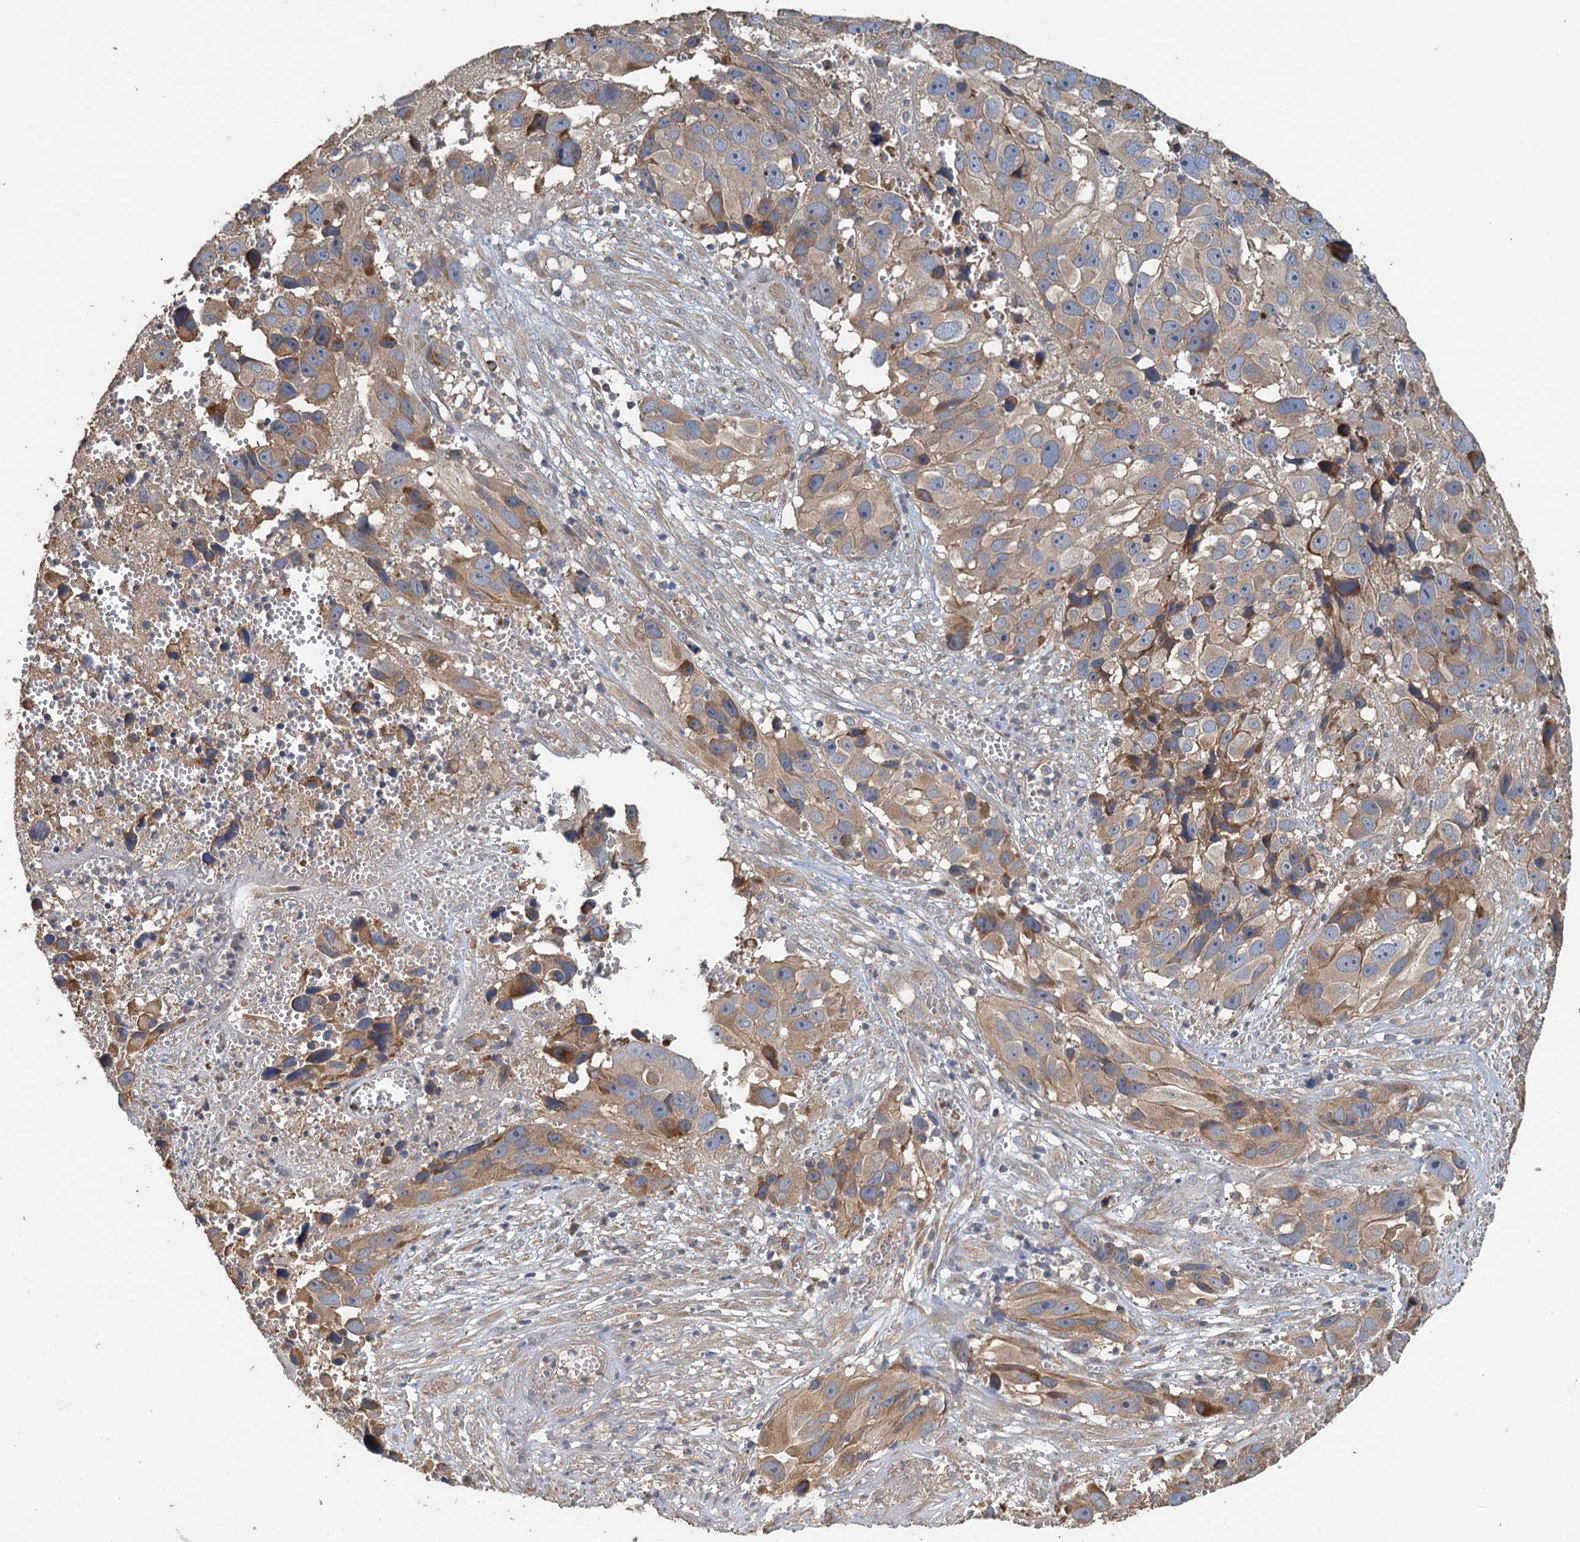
{"staining": {"intensity": "weak", "quantity": "25%-75%", "location": "cytoplasmic/membranous"}, "tissue": "melanoma", "cell_type": "Tumor cells", "image_type": "cancer", "snomed": [{"axis": "morphology", "description": "Malignant melanoma, NOS"}, {"axis": "topography", "description": "Skin"}], "caption": "Protein staining demonstrates weak cytoplasmic/membranous staining in approximately 25%-75% of tumor cells in malignant melanoma.", "gene": "HYI", "patient": {"sex": "male", "age": 84}}